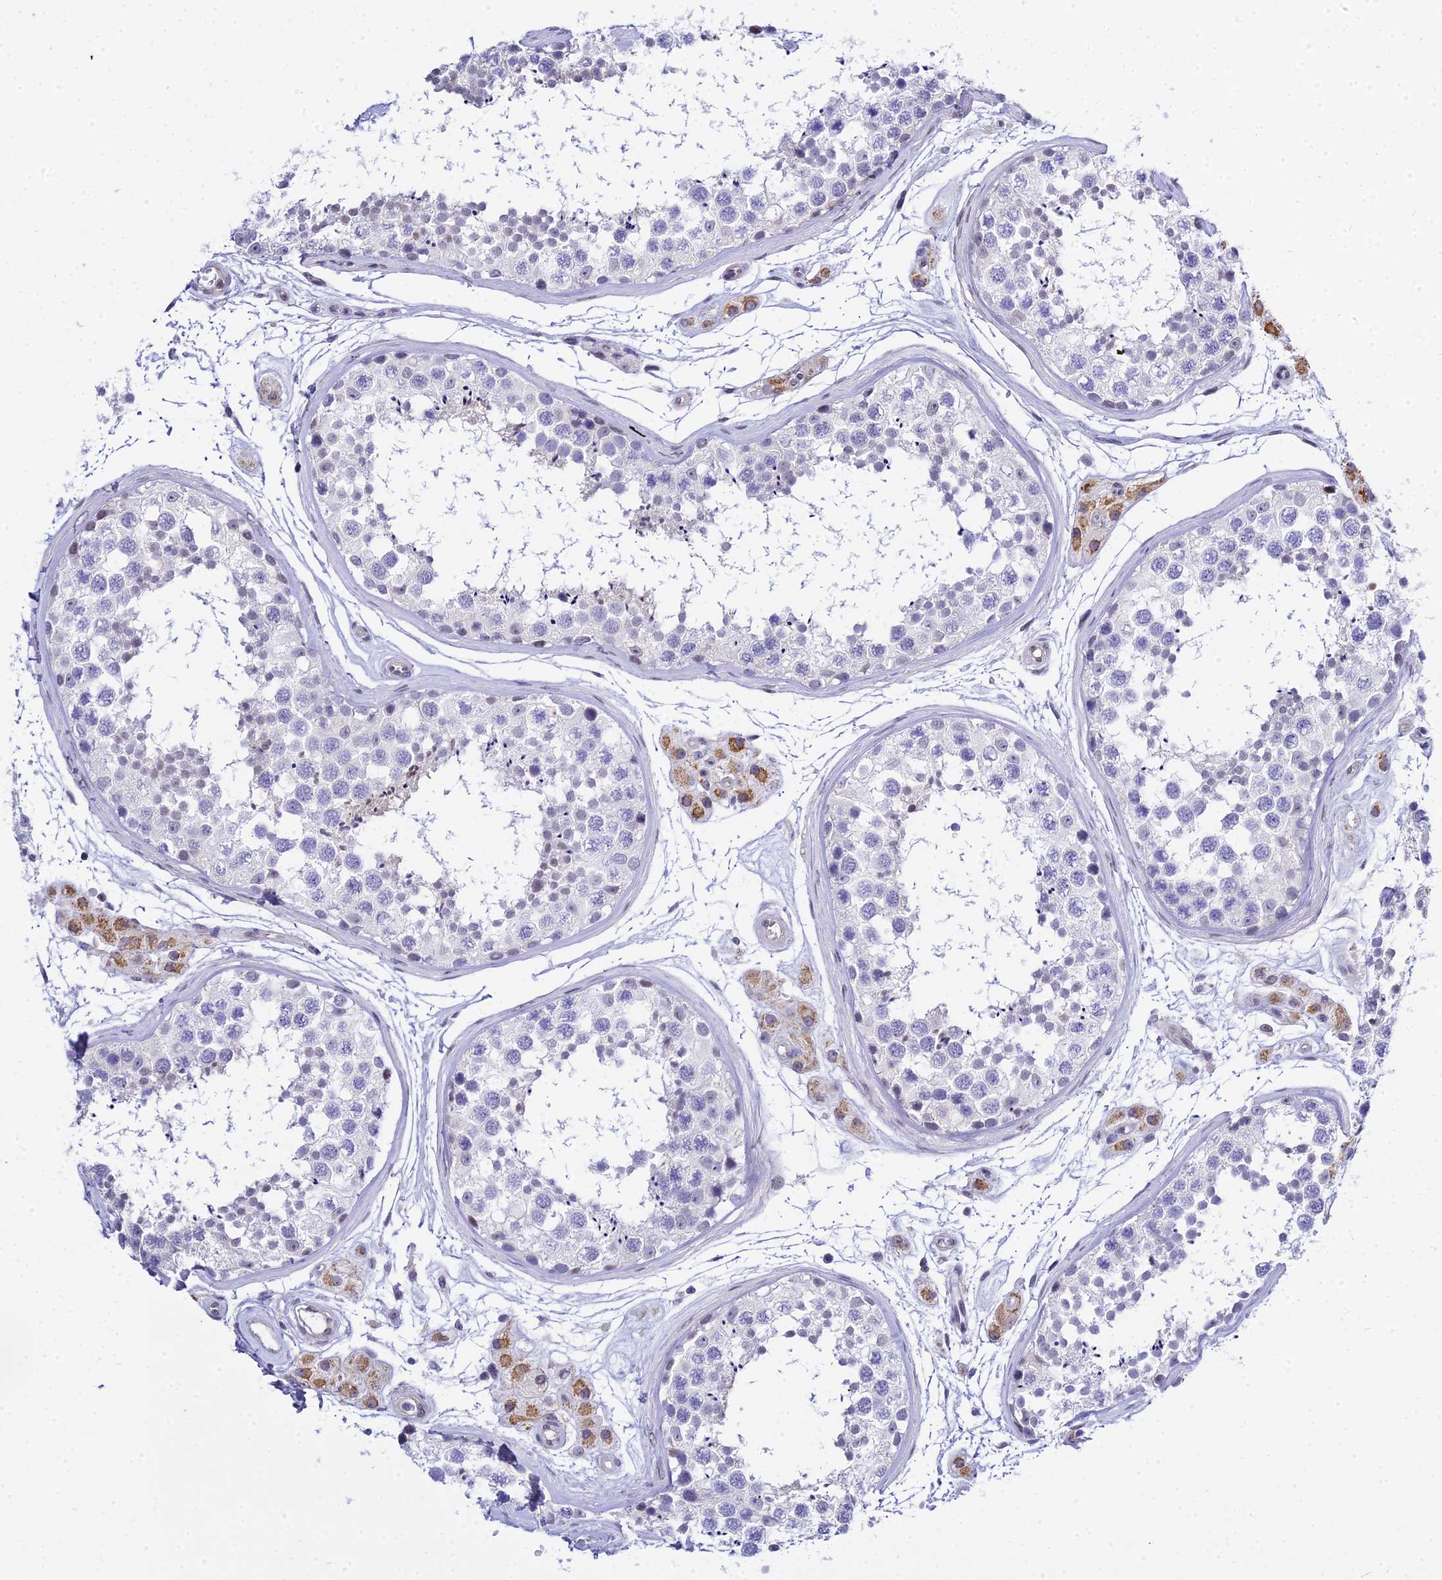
{"staining": {"intensity": "negative", "quantity": "none", "location": "none"}, "tissue": "testis", "cell_type": "Cells in seminiferous ducts", "image_type": "normal", "snomed": [{"axis": "morphology", "description": "Normal tissue, NOS"}, {"axis": "topography", "description": "Testis"}], "caption": "This photomicrograph is of normal testis stained with immunohistochemistry to label a protein in brown with the nuclei are counter-stained blue. There is no positivity in cells in seminiferous ducts. (Stains: DAB immunohistochemistry with hematoxylin counter stain, Microscopy: brightfield microscopy at high magnification).", "gene": "ZNF628", "patient": {"sex": "male", "age": 56}}